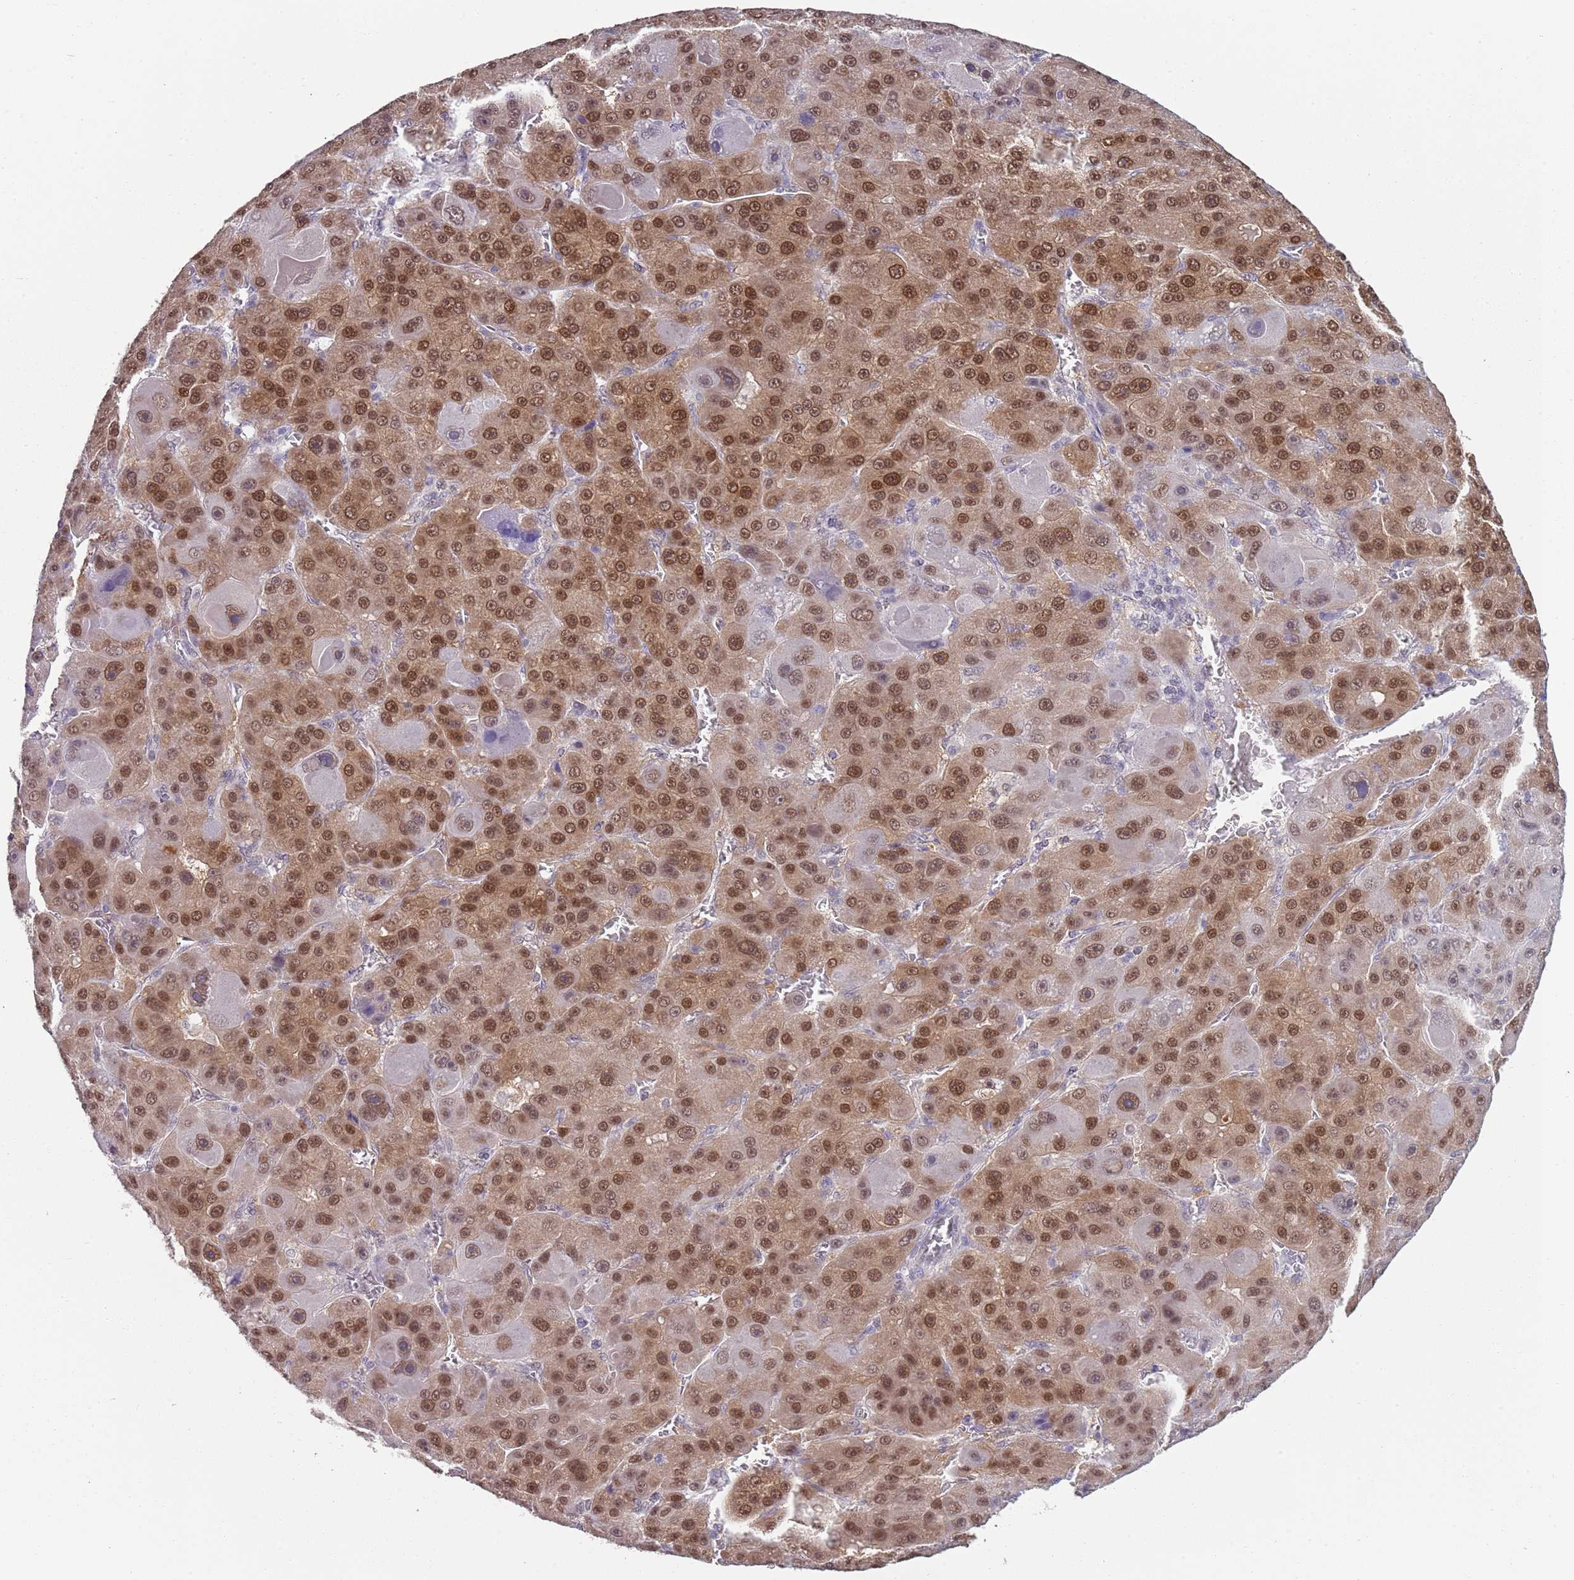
{"staining": {"intensity": "moderate", "quantity": ">75%", "location": "cytoplasmic/membranous,nuclear"}, "tissue": "liver cancer", "cell_type": "Tumor cells", "image_type": "cancer", "snomed": [{"axis": "morphology", "description": "Carcinoma, Hepatocellular, NOS"}, {"axis": "topography", "description": "Liver"}], "caption": "This is a photomicrograph of immunohistochemistry (IHC) staining of hepatocellular carcinoma (liver), which shows moderate staining in the cytoplasmic/membranous and nuclear of tumor cells.", "gene": "SEPHS2", "patient": {"sex": "male", "age": 76}}